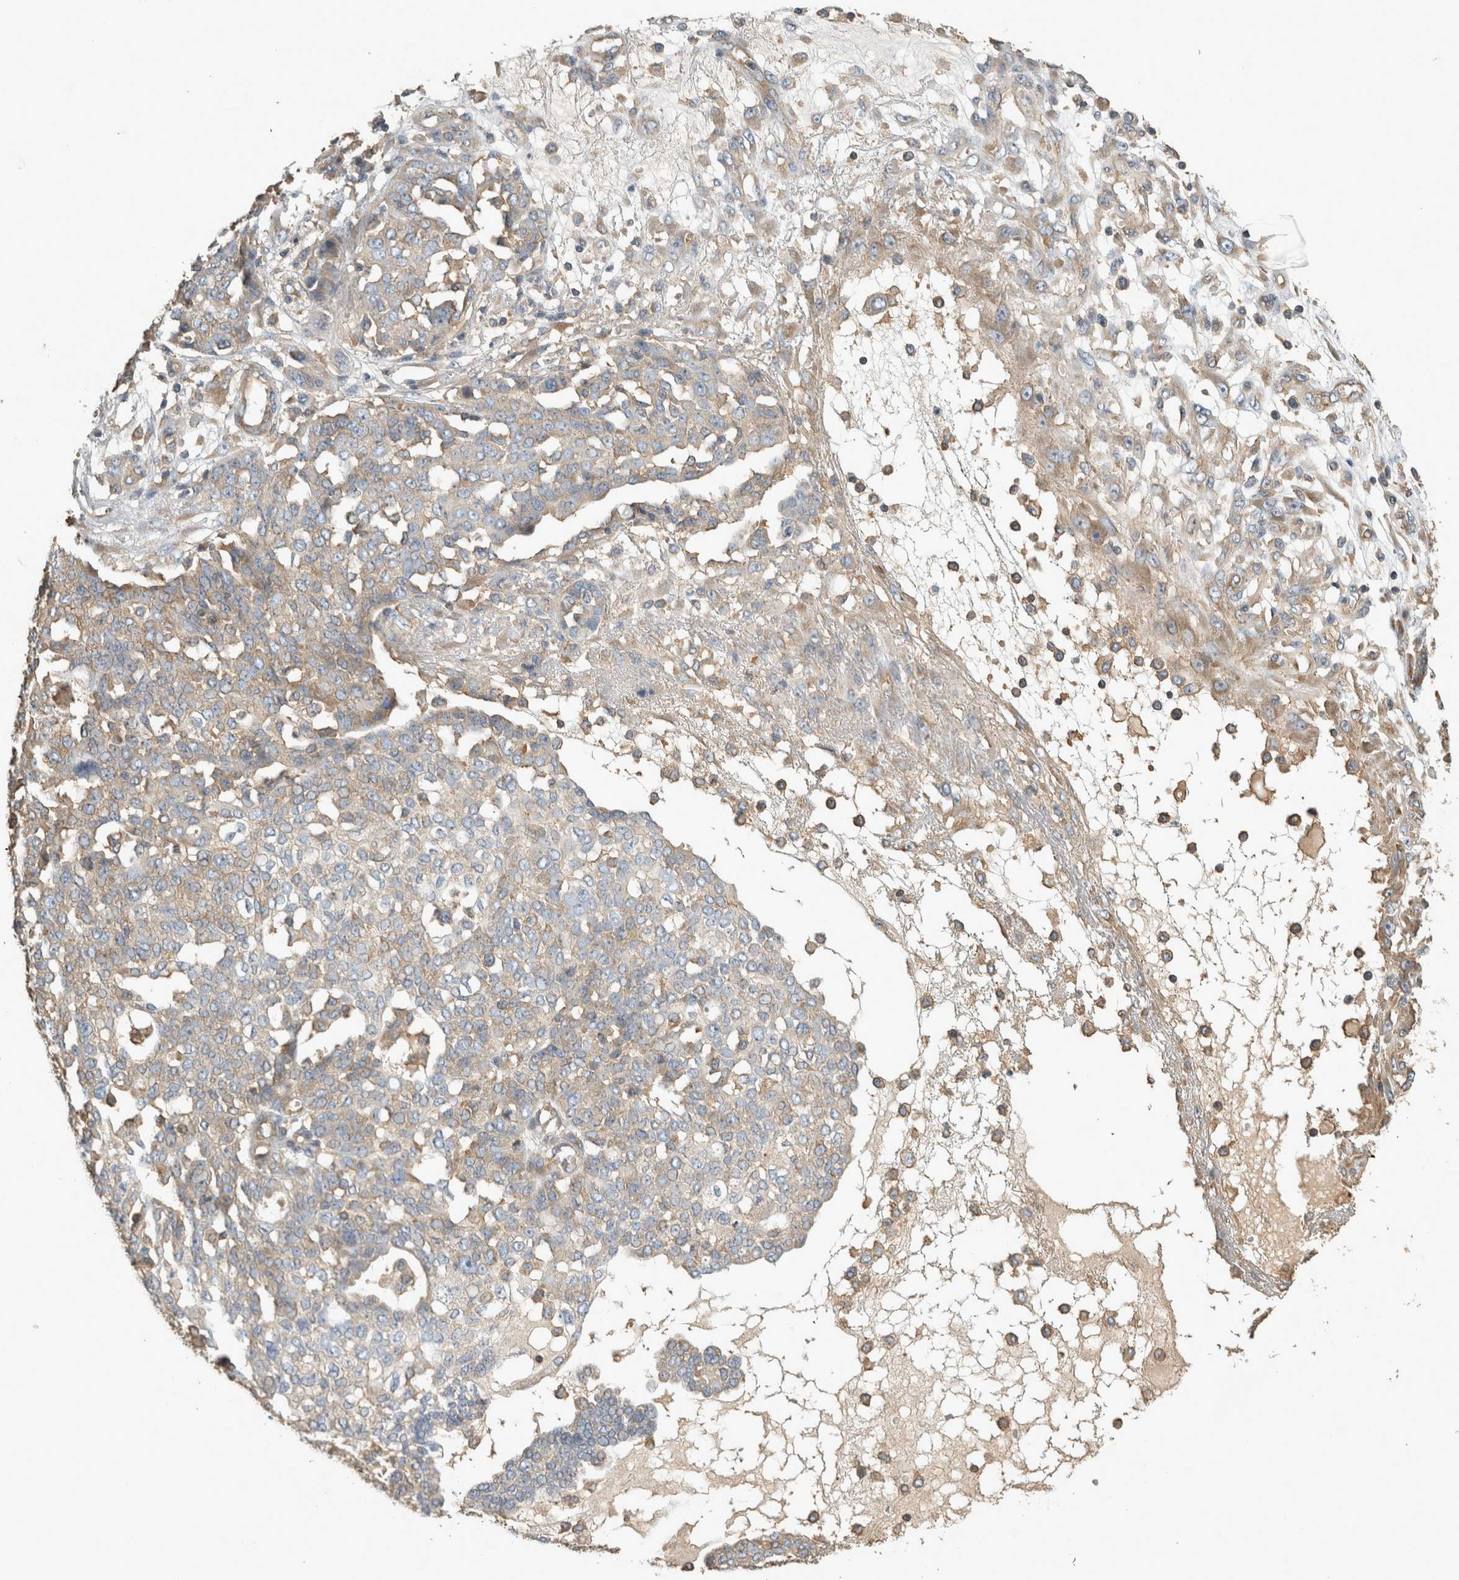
{"staining": {"intensity": "weak", "quantity": "25%-75%", "location": "cytoplasmic/membranous"}, "tissue": "ovarian cancer", "cell_type": "Tumor cells", "image_type": "cancer", "snomed": [{"axis": "morphology", "description": "Cystadenocarcinoma, serous, NOS"}, {"axis": "topography", "description": "Soft tissue"}, {"axis": "topography", "description": "Ovary"}], "caption": "Weak cytoplasmic/membranous positivity is present in about 25%-75% of tumor cells in ovarian cancer.", "gene": "EIF4G3", "patient": {"sex": "female", "age": 57}}